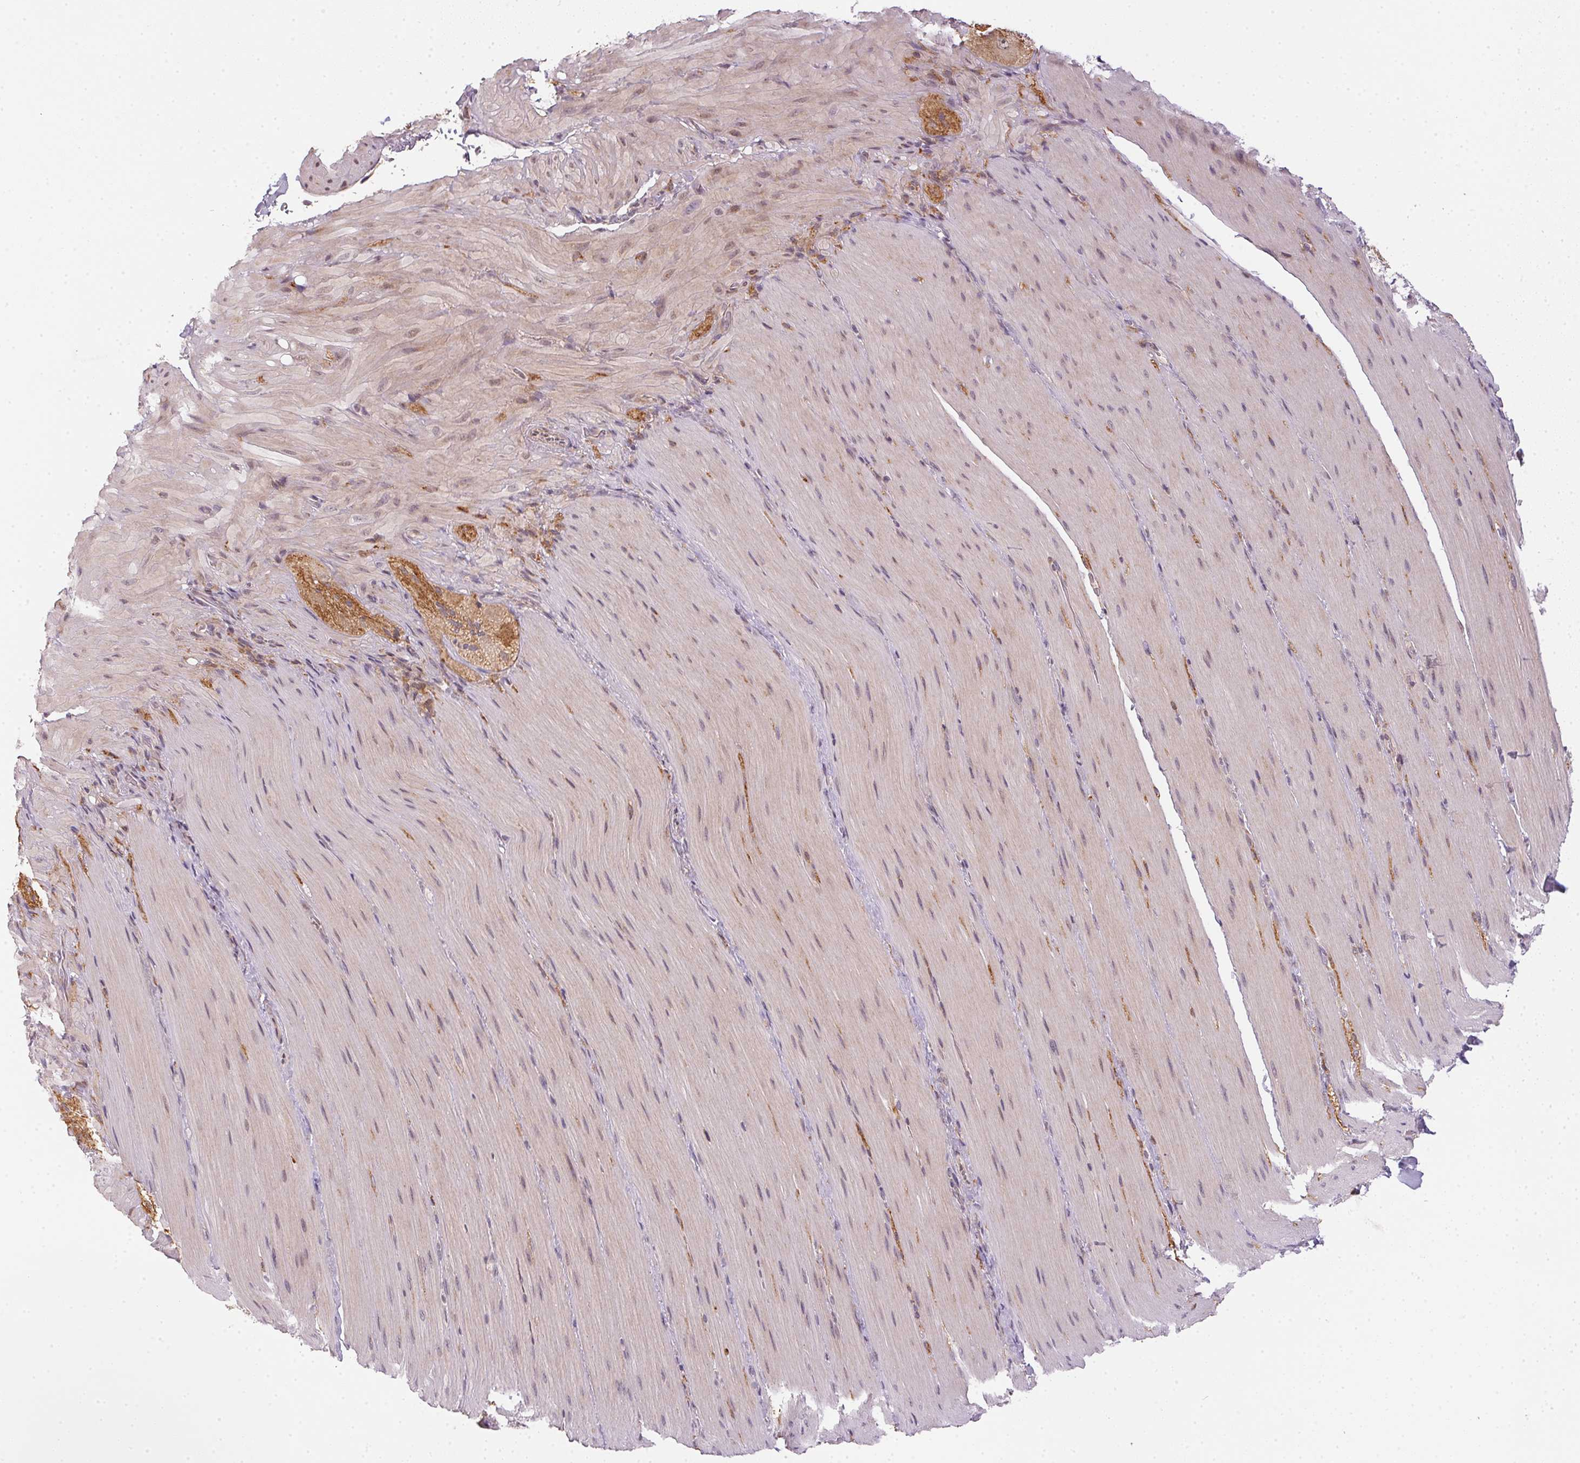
{"staining": {"intensity": "weak", "quantity": "25%-75%", "location": "cytoplasmic/membranous,nuclear"}, "tissue": "smooth muscle", "cell_type": "Smooth muscle cells", "image_type": "normal", "snomed": [{"axis": "morphology", "description": "Normal tissue, NOS"}, {"axis": "topography", "description": "Smooth muscle"}, {"axis": "topography", "description": "Colon"}], "caption": "Immunohistochemistry (DAB (3,3'-diaminobenzidine)) staining of unremarkable human smooth muscle displays weak cytoplasmic/membranous,nuclear protein positivity in approximately 25%-75% of smooth muscle cells.", "gene": "CFAP92", "patient": {"sex": "male", "age": 73}}